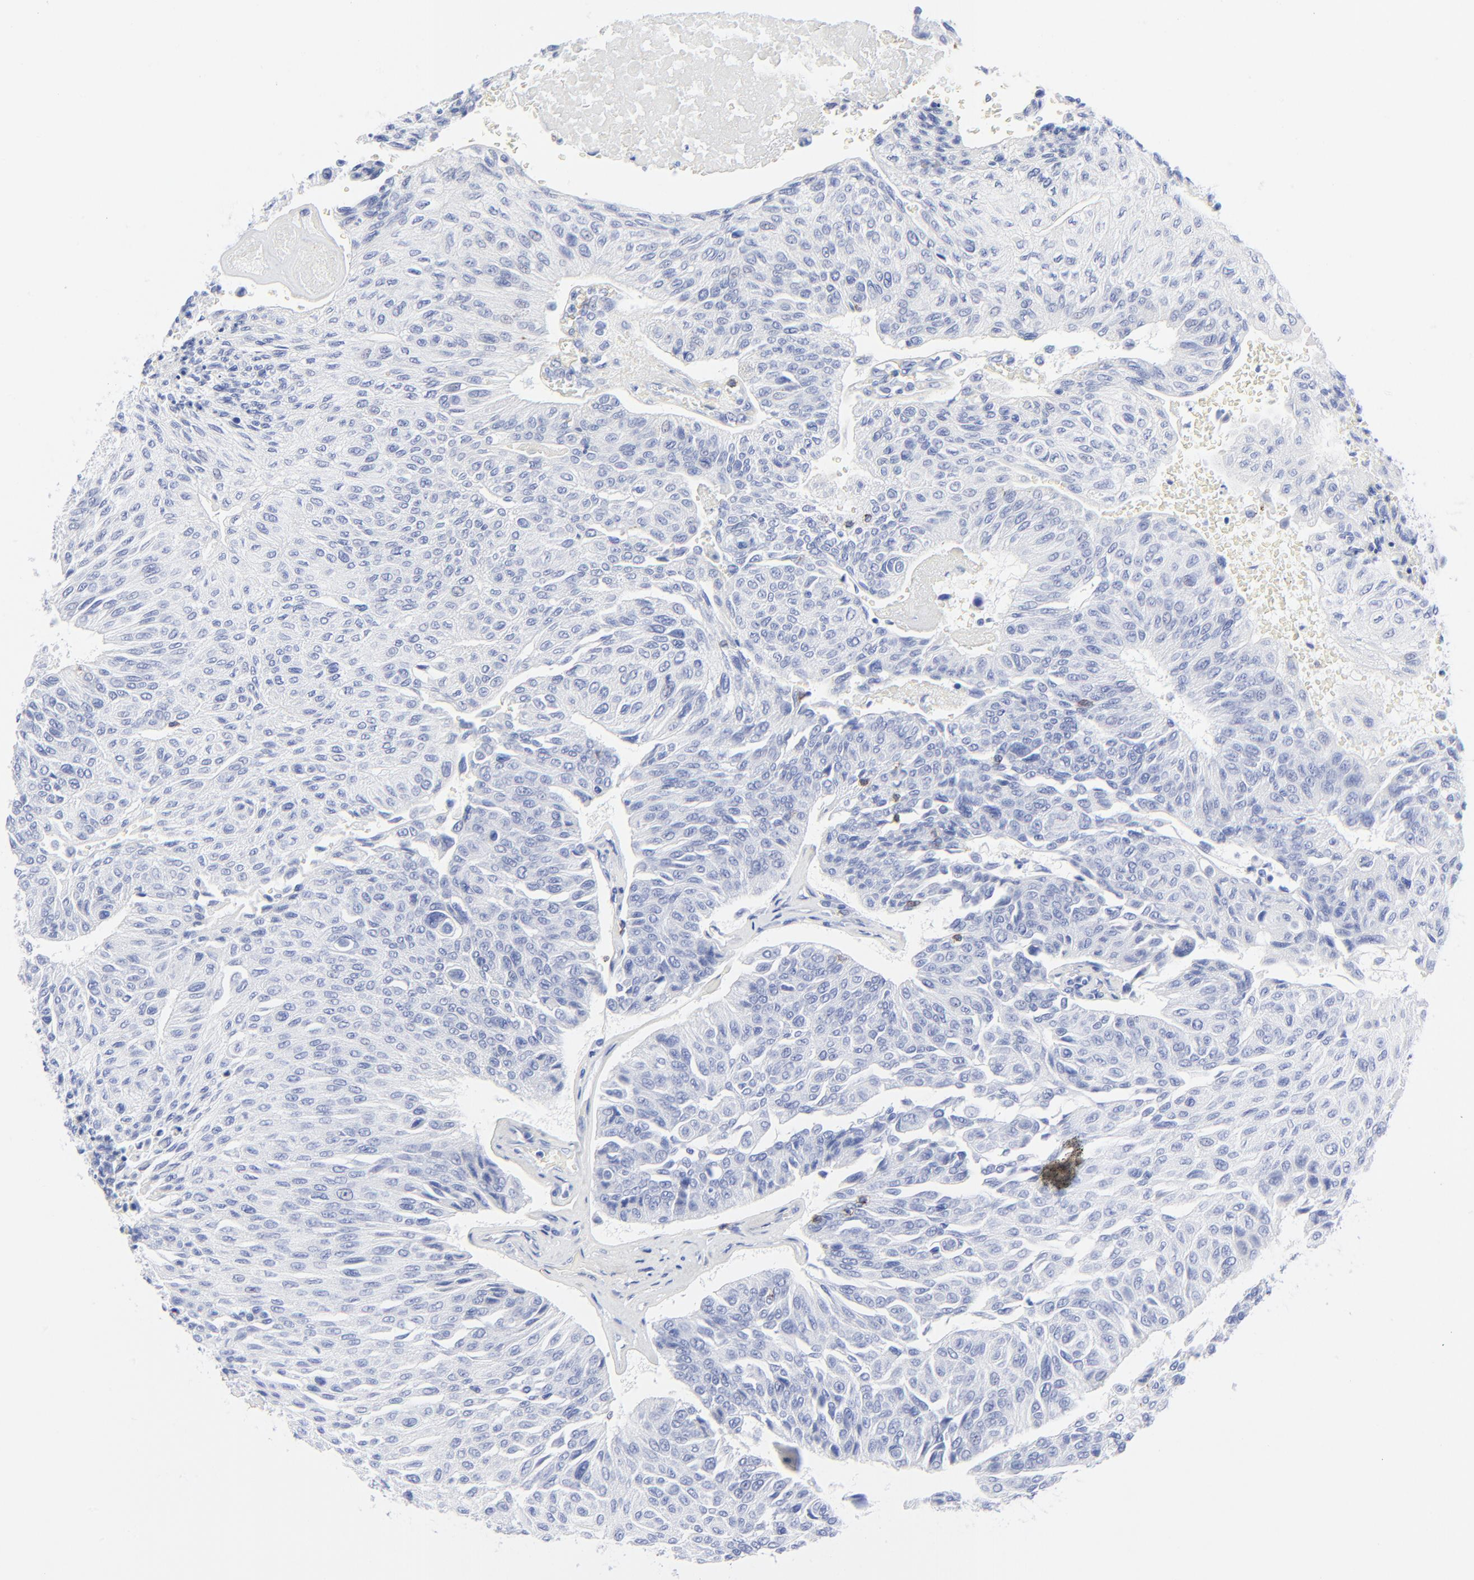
{"staining": {"intensity": "negative", "quantity": "none", "location": "none"}, "tissue": "urothelial cancer", "cell_type": "Tumor cells", "image_type": "cancer", "snomed": [{"axis": "morphology", "description": "Urothelial carcinoma, High grade"}, {"axis": "topography", "description": "Urinary bladder"}], "caption": "There is no significant positivity in tumor cells of urothelial carcinoma (high-grade).", "gene": "LCK", "patient": {"sex": "male", "age": 66}}